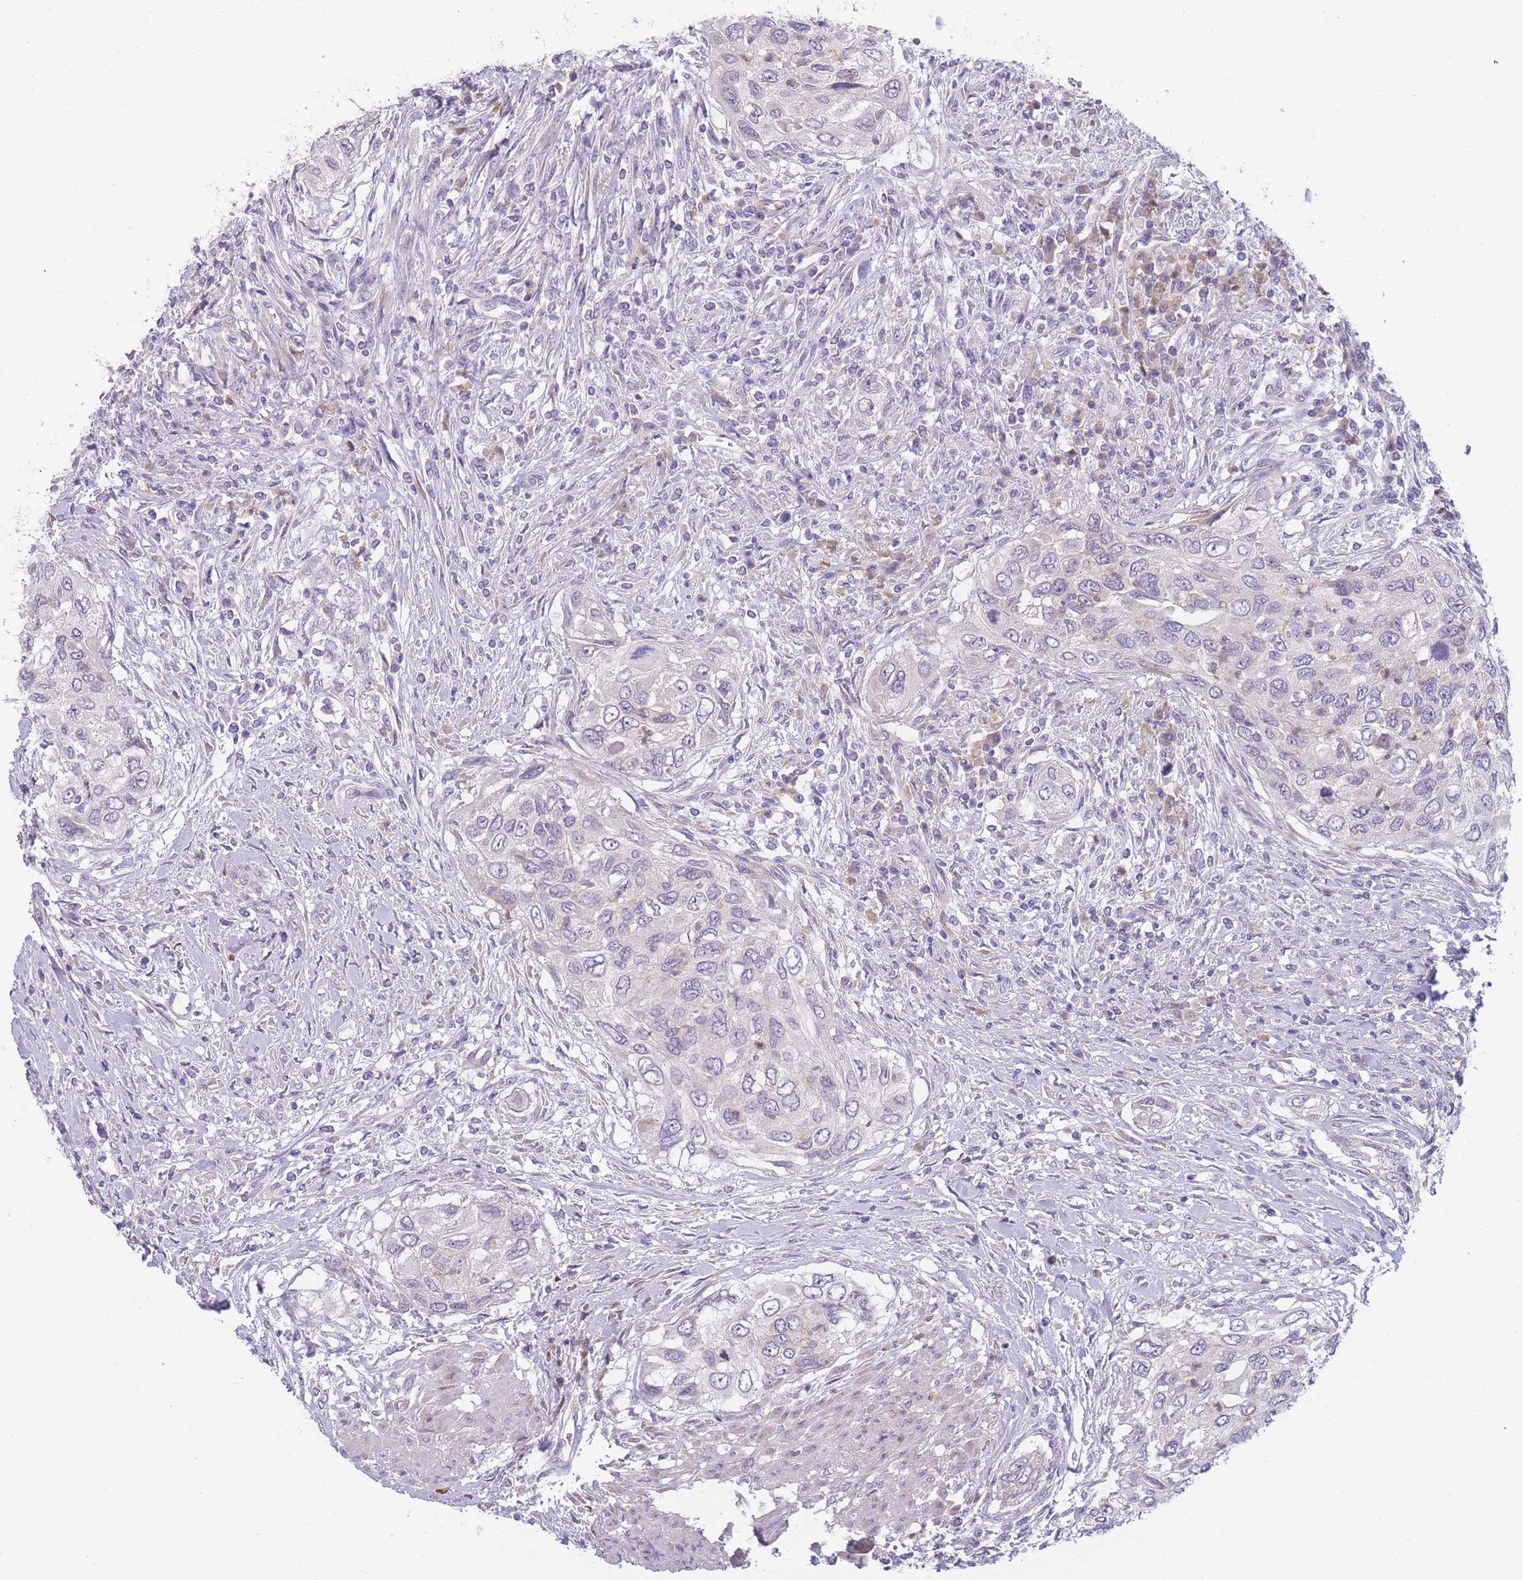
{"staining": {"intensity": "negative", "quantity": "none", "location": "none"}, "tissue": "urothelial cancer", "cell_type": "Tumor cells", "image_type": "cancer", "snomed": [{"axis": "morphology", "description": "Urothelial carcinoma, High grade"}, {"axis": "topography", "description": "Urinary bladder"}], "caption": "Immunohistochemistry image of neoplastic tissue: human urothelial carcinoma (high-grade) stained with DAB reveals no significant protein staining in tumor cells.", "gene": "NDUFAF6", "patient": {"sex": "female", "age": 60}}